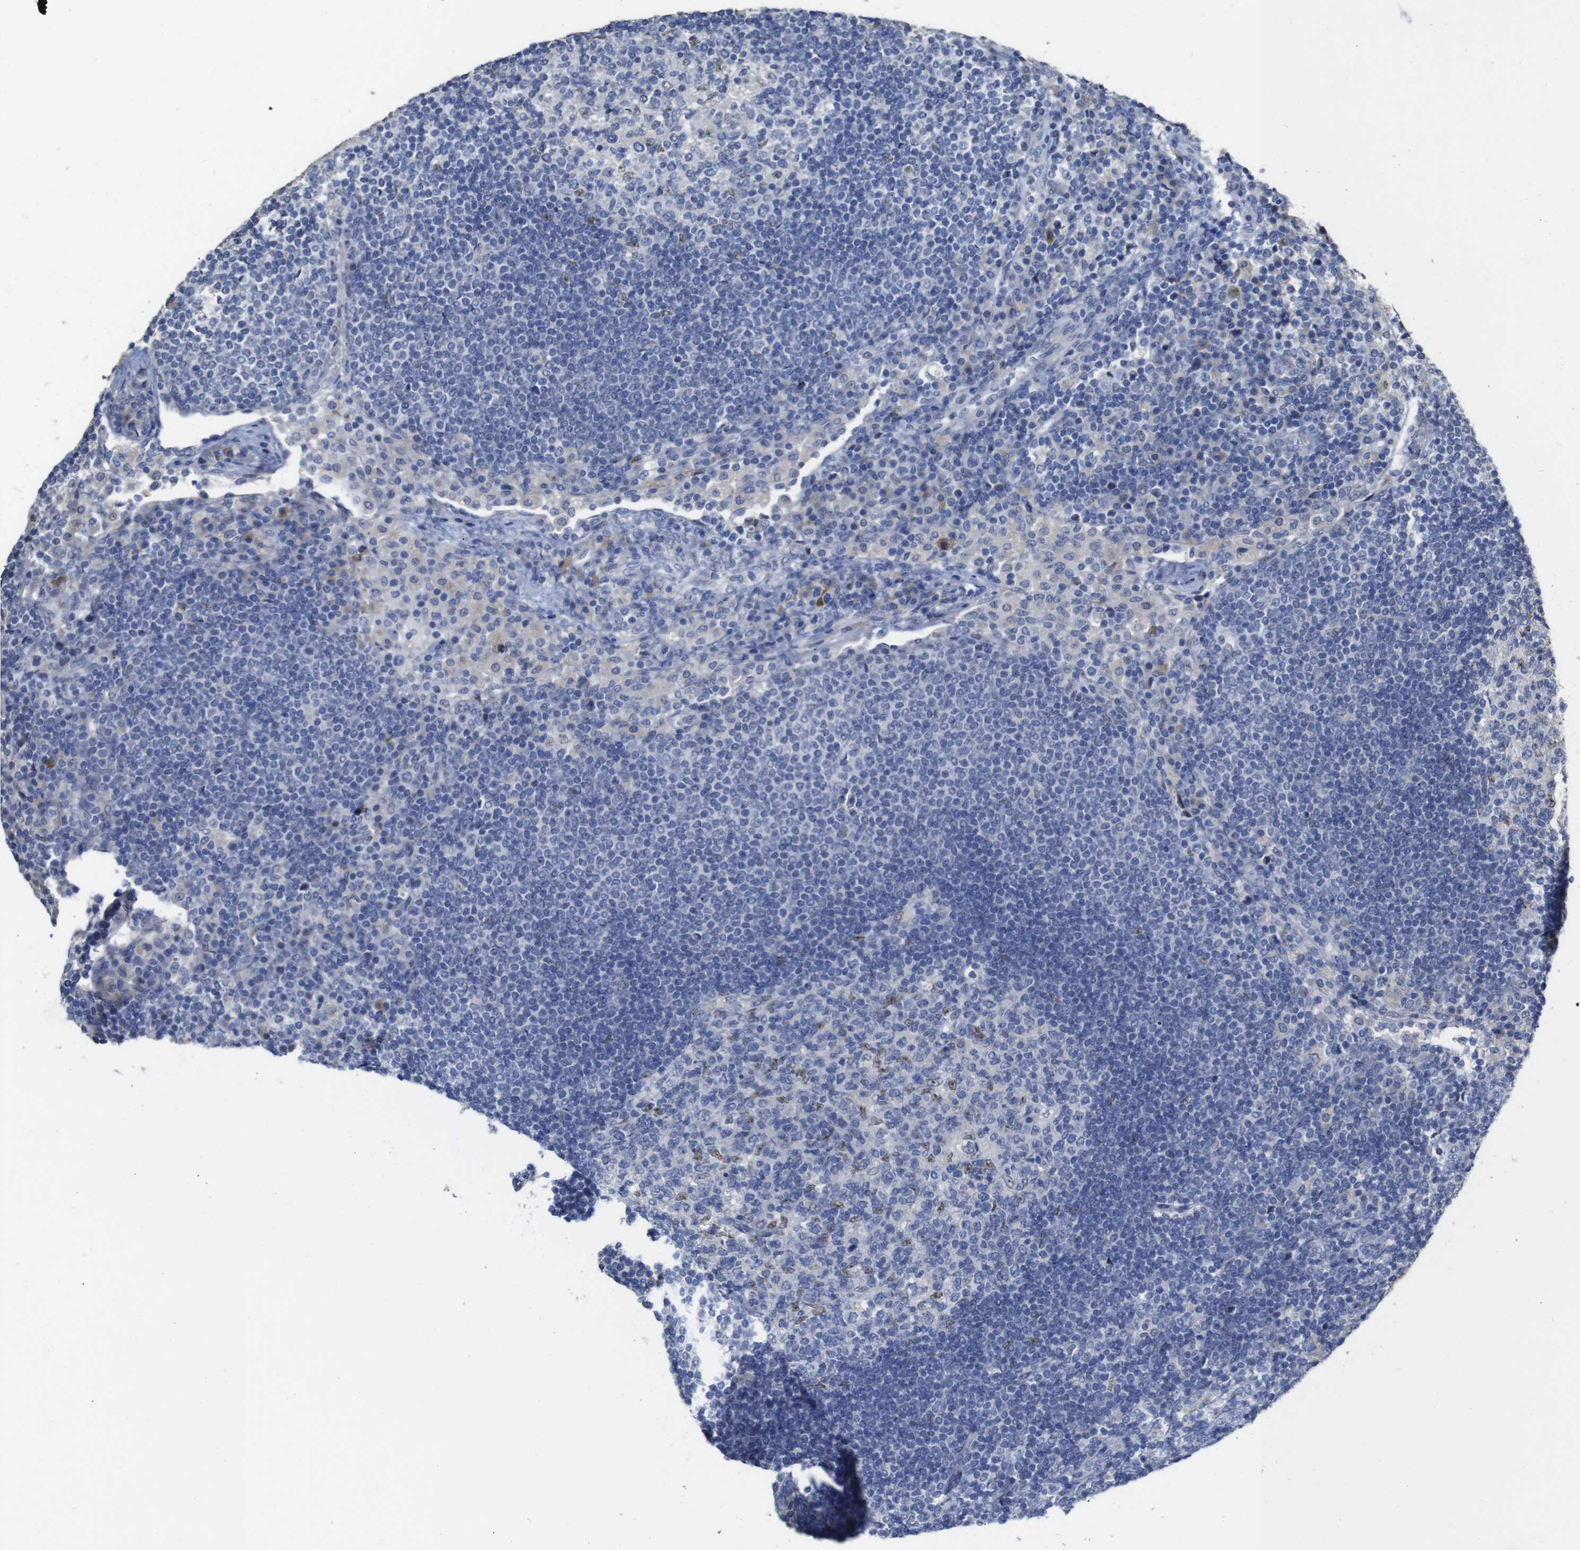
{"staining": {"intensity": "weak", "quantity": "<25%", "location": "nuclear"}, "tissue": "lymph node", "cell_type": "Germinal center cells", "image_type": "normal", "snomed": [{"axis": "morphology", "description": "Normal tissue, NOS"}, {"axis": "topography", "description": "Lymph node"}], "caption": "A histopathology image of lymph node stained for a protein reveals no brown staining in germinal center cells. The staining is performed using DAB brown chromogen with nuclei counter-stained in using hematoxylin.", "gene": "TCEAL9", "patient": {"sex": "female", "age": 53}}